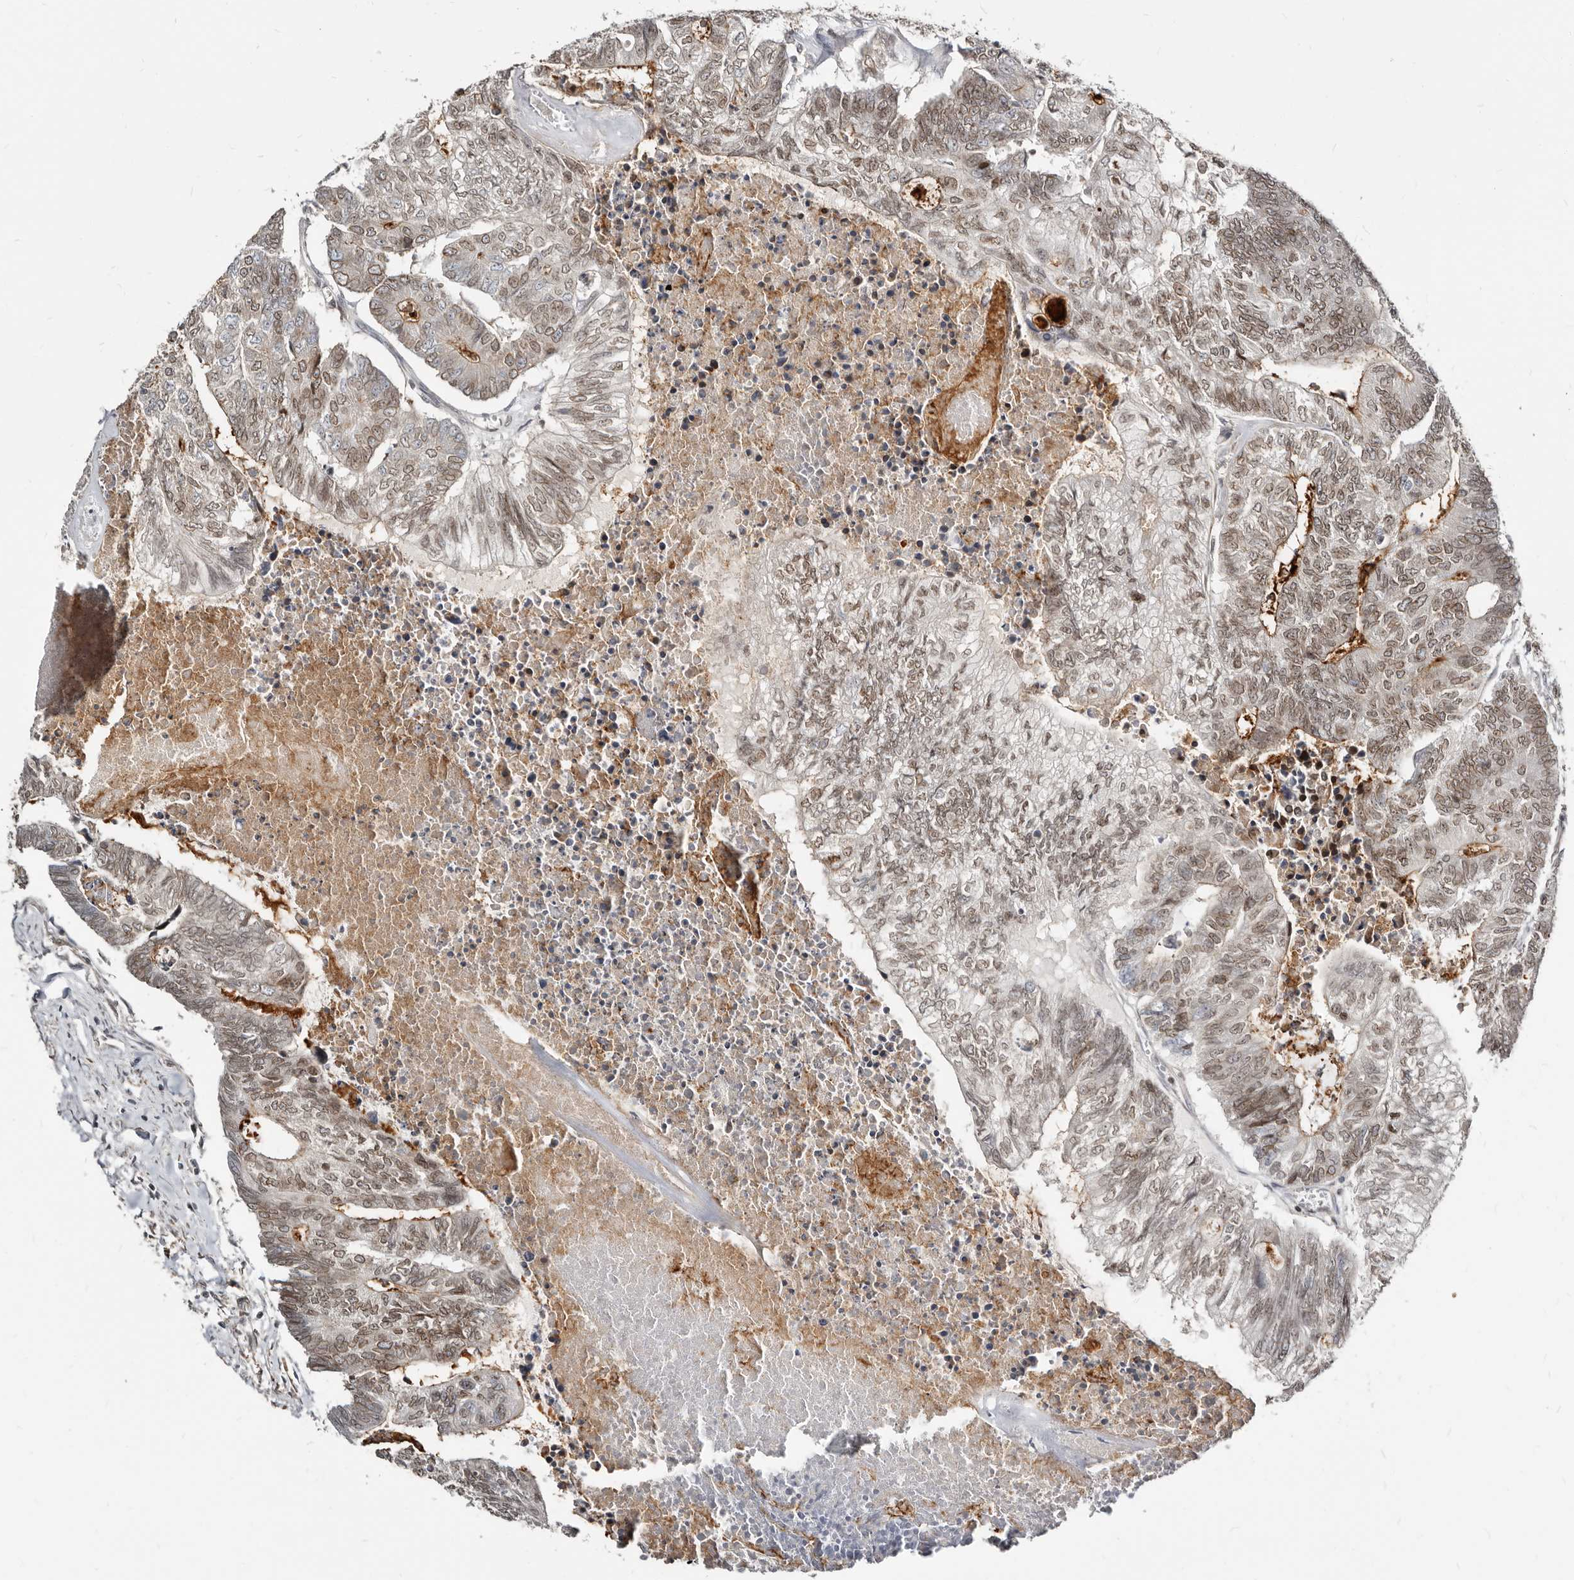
{"staining": {"intensity": "weak", "quantity": ">75%", "location": "cytoplasmic/membranous,nuclear"}, "tissue": "colorectal cancer", "cell_type": "Tumor cells", "image_type": "cancer", "snomed": [{"axis": "morphology", "description": "Adenocarcinoma, NOS"}, {"axis": "topography", "description": "Colon"}], "caption": "The micrograph shows staining of colorectal cancer, revealing weak cytoplasmic/membranous and nuclear protein expression (brown color) within tumor cells.", "gene": "NUP153", "patient": {"sex": "female", "age": 67}}